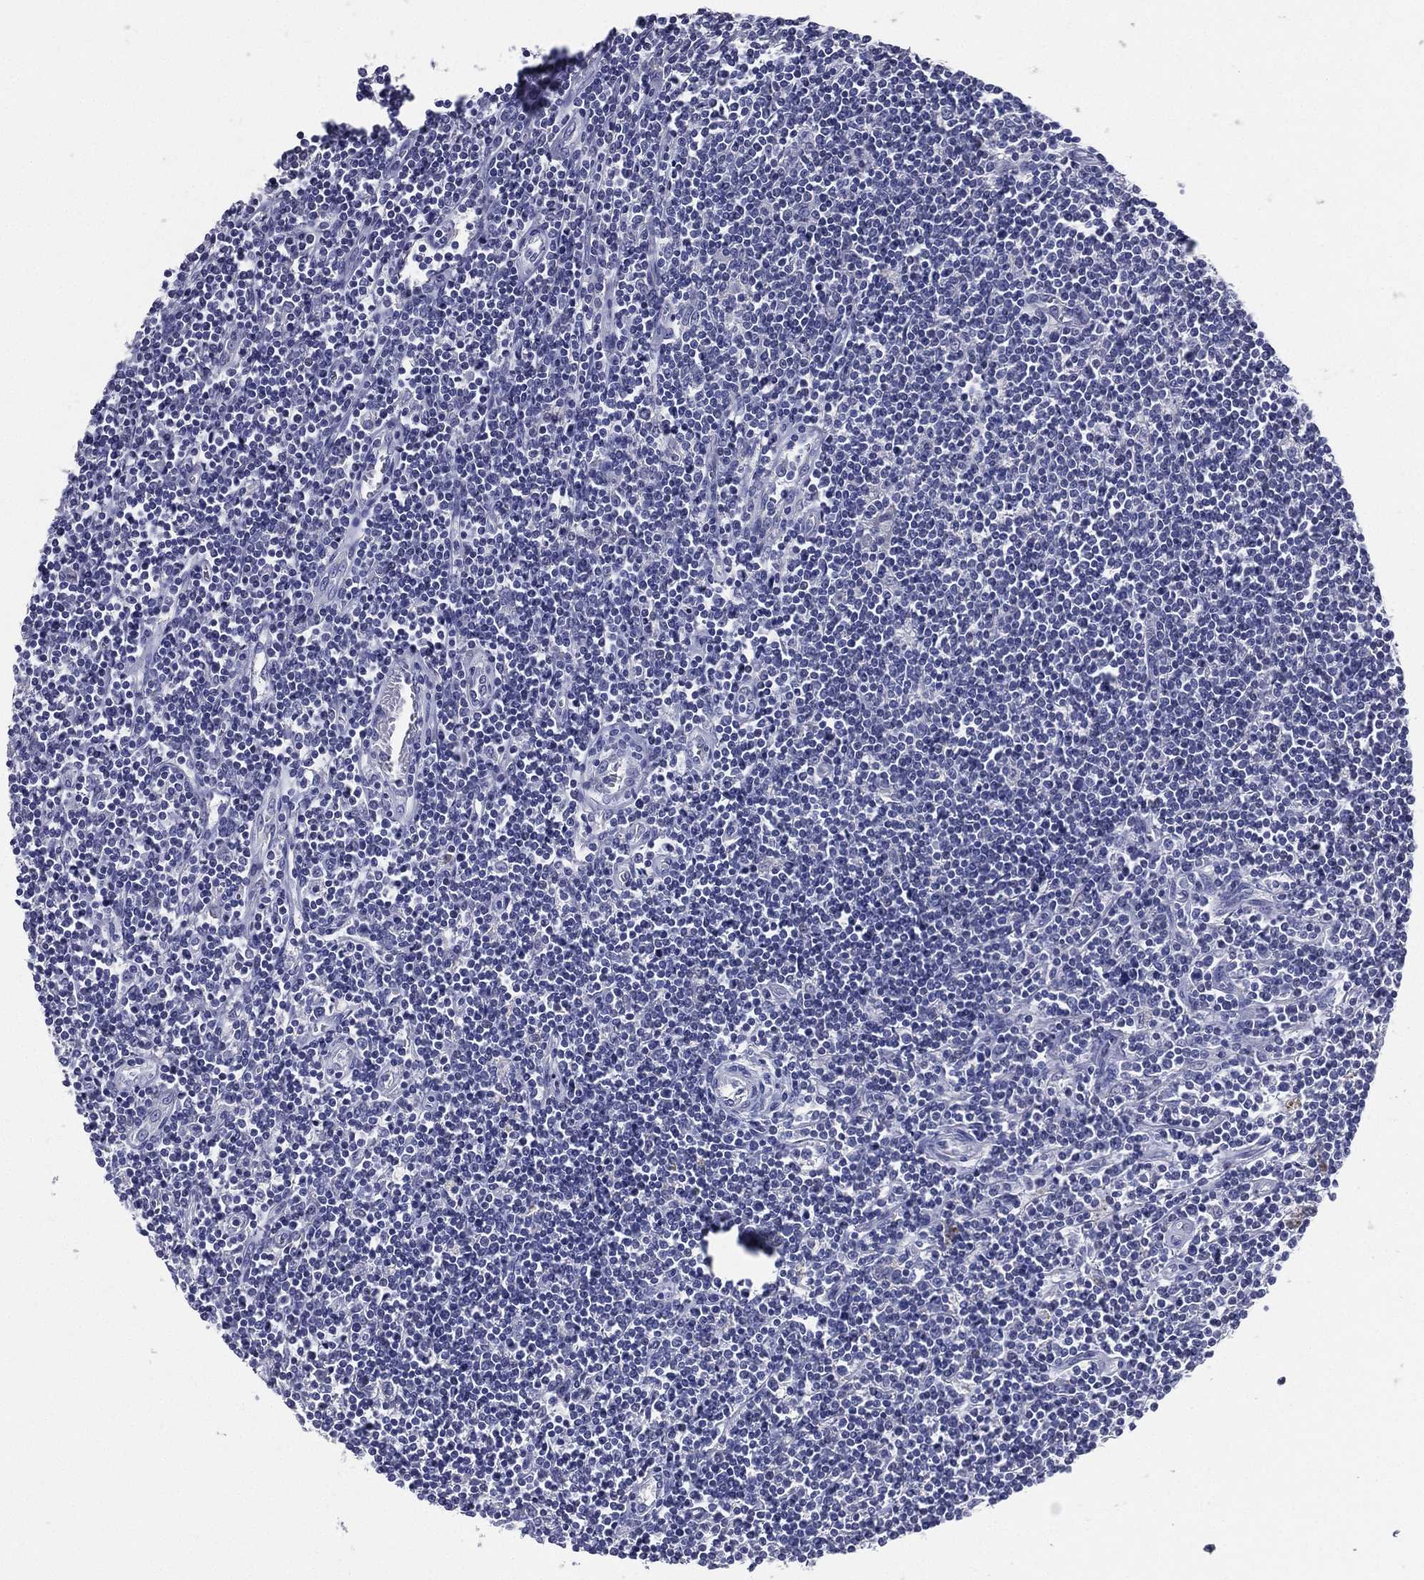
{"staining": {"intensity": "negative", "quantity": "none", "location": "none"}, "tissue": "lymphoma", "cell_type": "Tumor cells", "image_type": "cancer", "snomed": [{"axis": "morphology", "description": "Hodgkin's disease, NOS"}, {"axis": "topography", "description": "Lymph node"}], "caption": "Micrograph shows no protein positivity in tumor cells of lymphoma tissue.", "gene": "TGM1", "patient": {"sex": "male", "age": 40}}